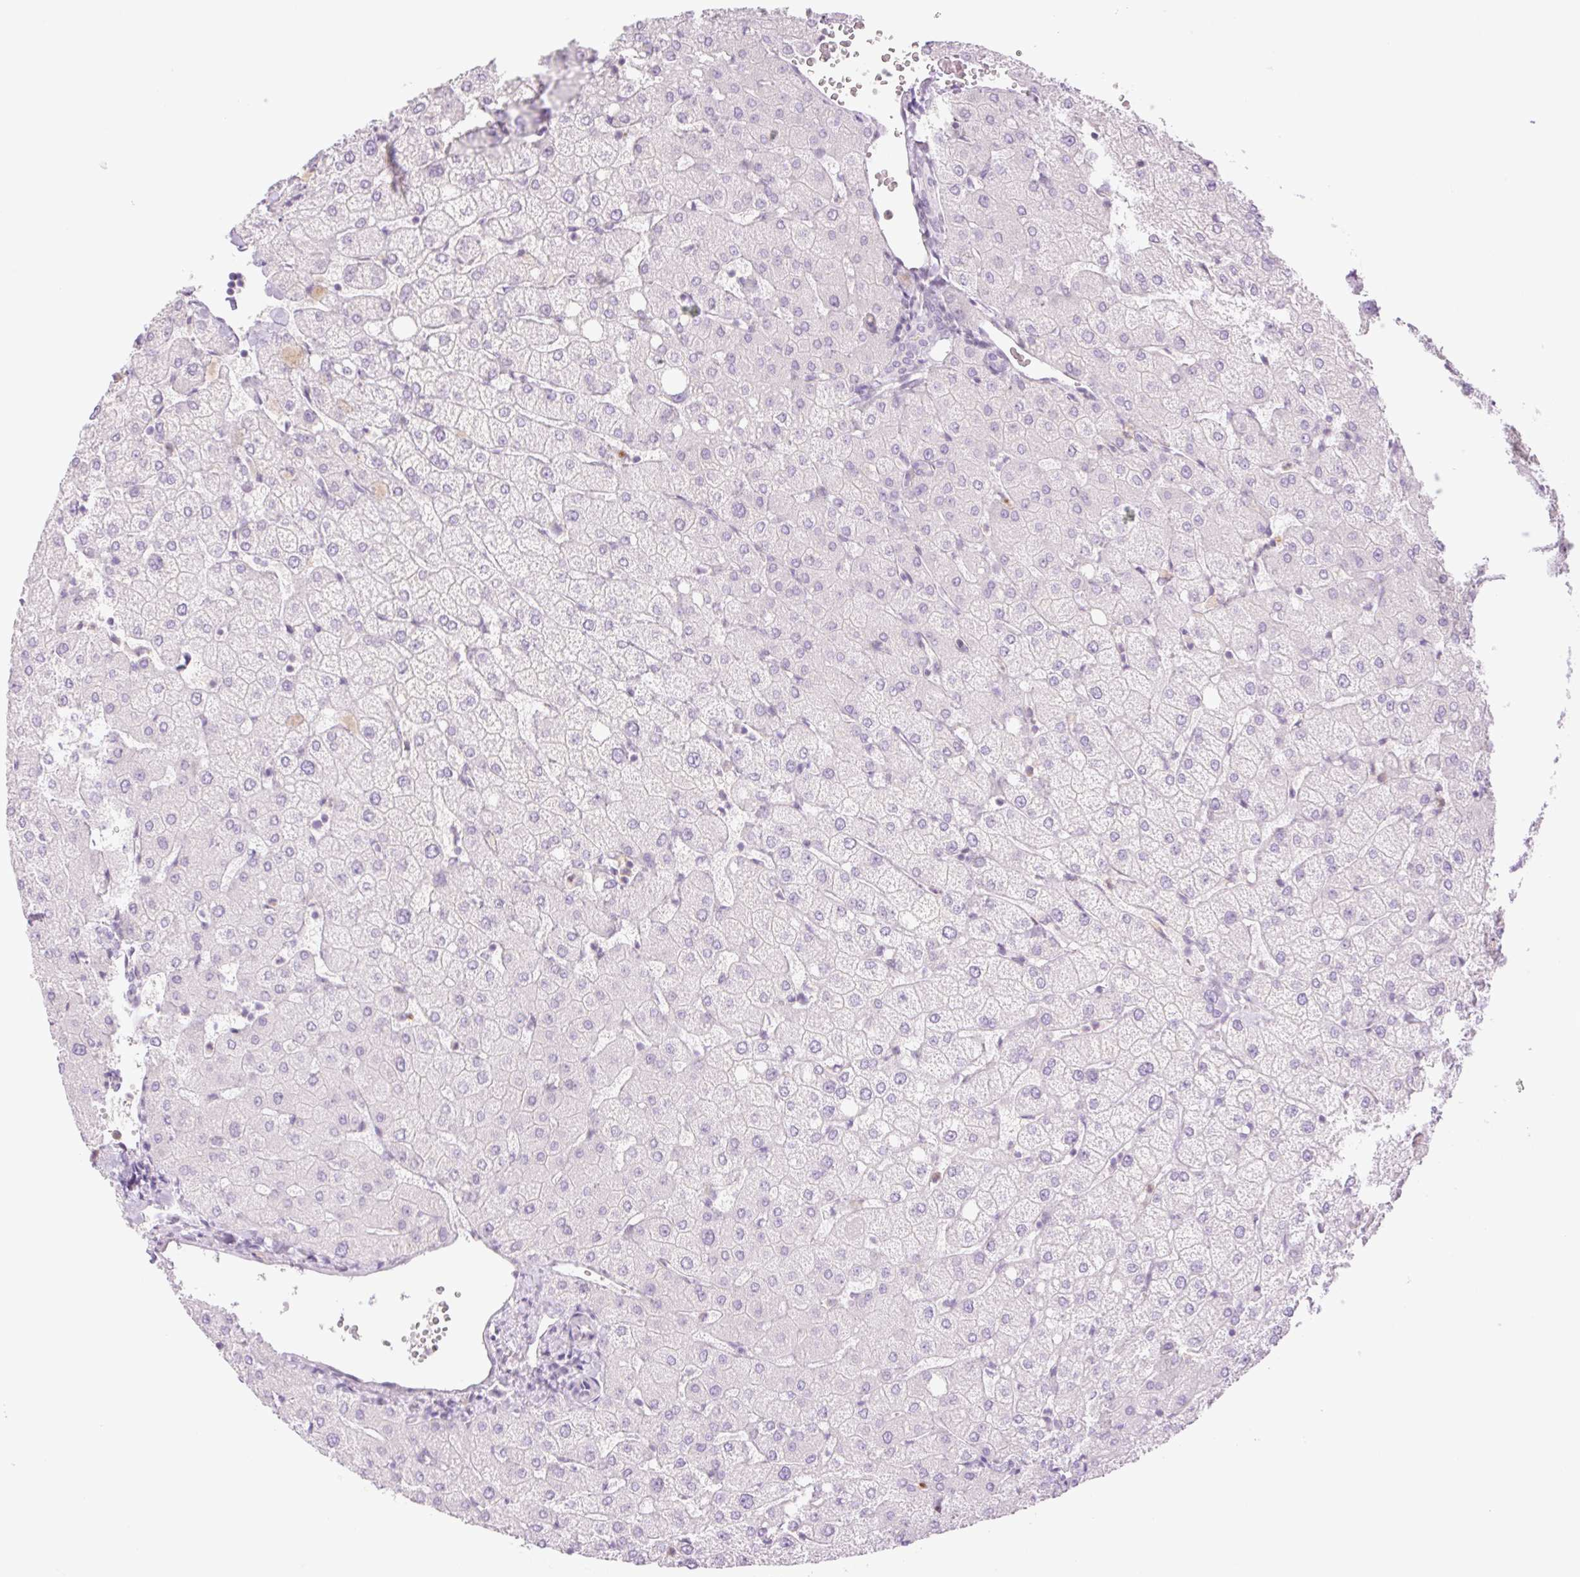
{"staining": {"intensity": "negative", "quantity": "none", "location": "none"}, "tissue": "liver", "cell_type": "Cholangiocytes", "image_type": "normal", "snomed": [{"axis": "morphology", "description": "Normal tissue, NOS"}, {"axis": "topography", "description": "Liver"}], "caption": "Immunohistochemistry of unremarkable human liver exhibits no staining in cholangiocytes. (DAB (3,3'-diaminobenzidine) immunohistochemistry (IHC) visualized using brightfield microscopy, high magnification).", "gene": "TBX15", "patient": {"sex": "female", "age": 54}}